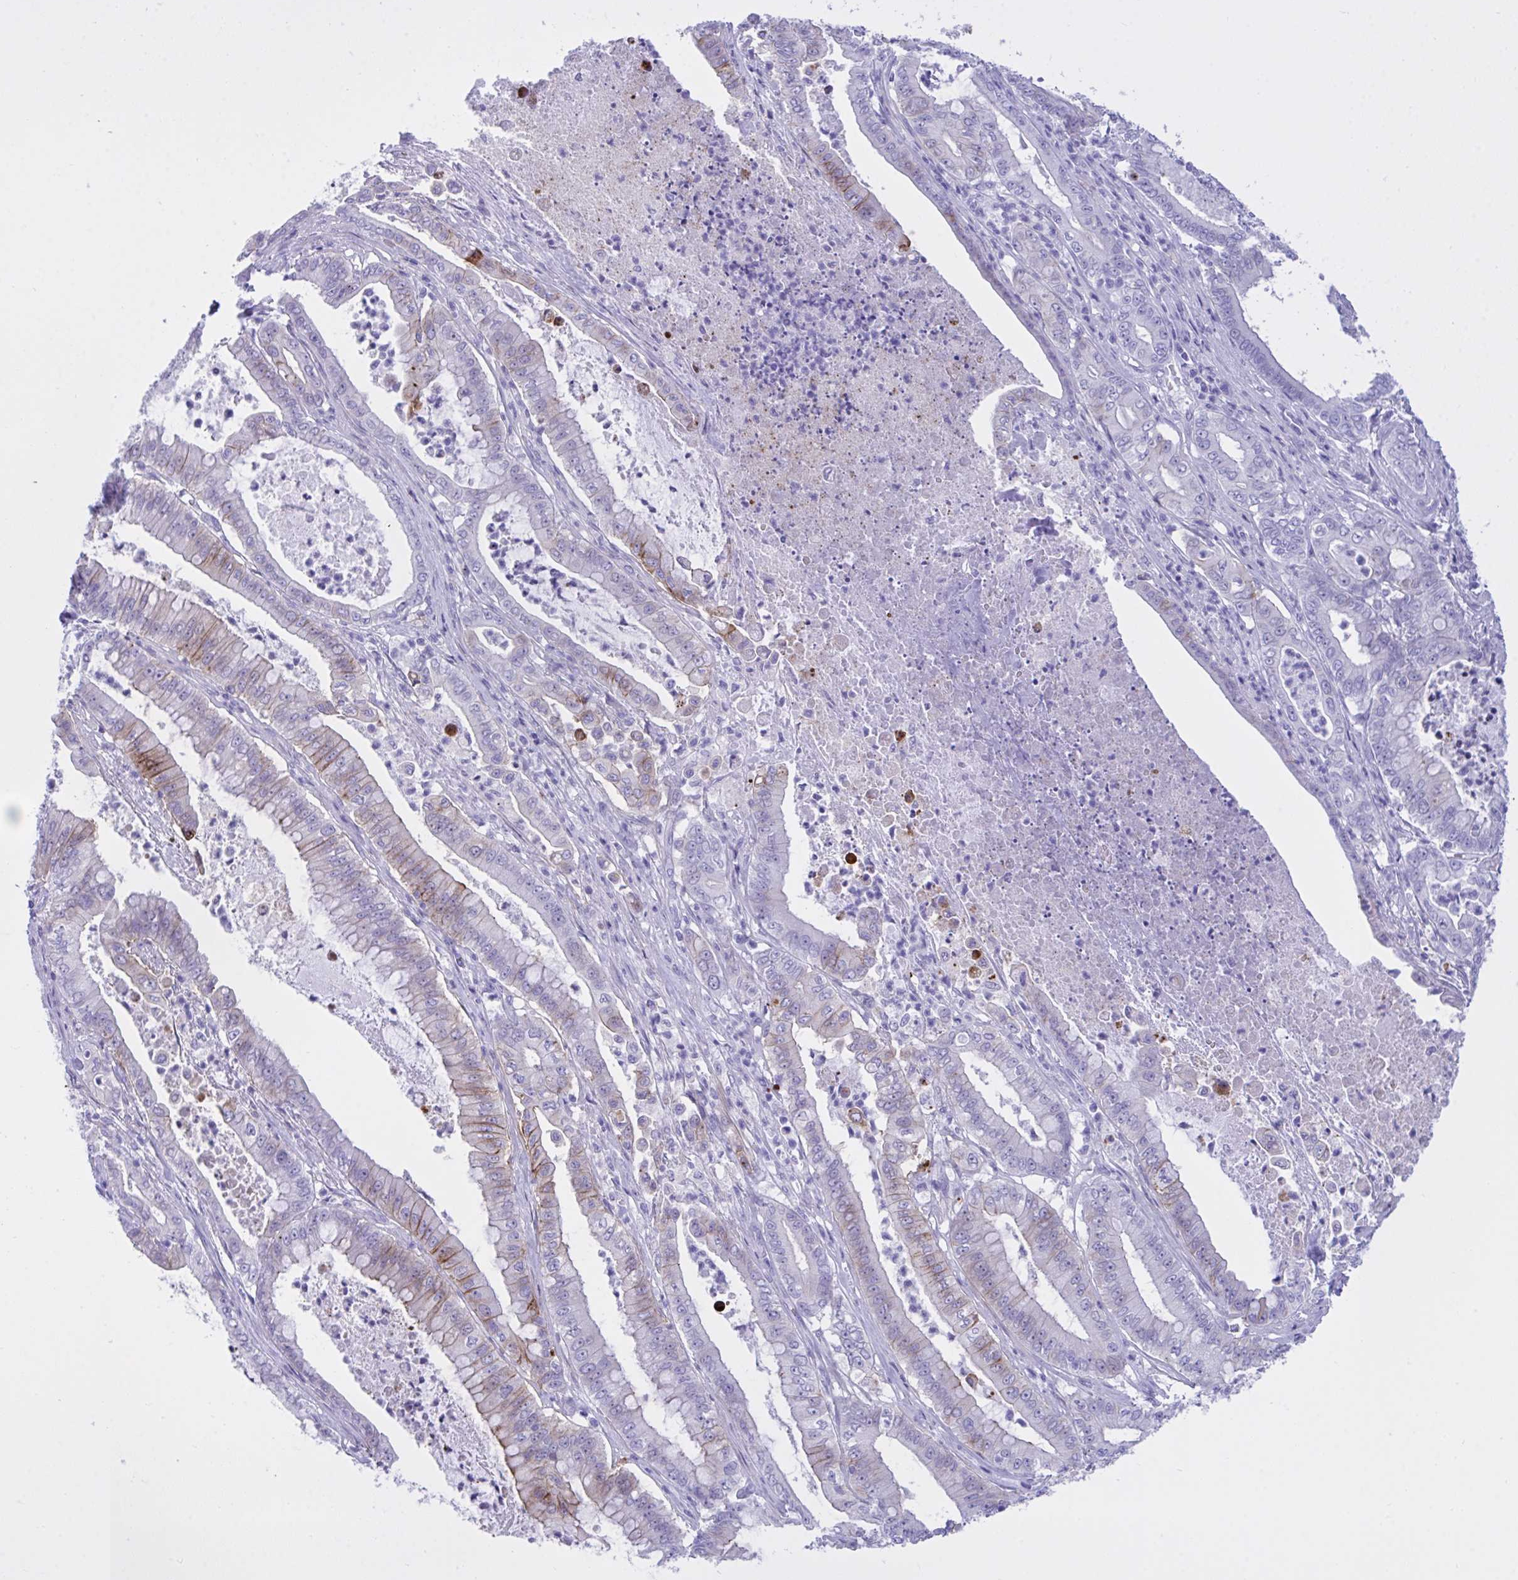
{"staining": {"intensity": "moderate", "quantity": "<25%", "location": "cytoplasmic/membranous"}, "tissue": "pancreatic cancer", "cell_type": "Tumor cells", "image_type": "cancer", "snomed": [{"axis": "morphology", "description": "Adenocarcinoma, NOS"}, {"axis": "topography", "description": "Pancreas"}], "caption": "Approximately <25% of tumor cells in pancreatic cancer display moderate cytoplasmic/membranous protein expression as visualized by brown immunohistochemical staining.", "gene": "BEX5", "patient": {"sex": "male", "age": 71}}